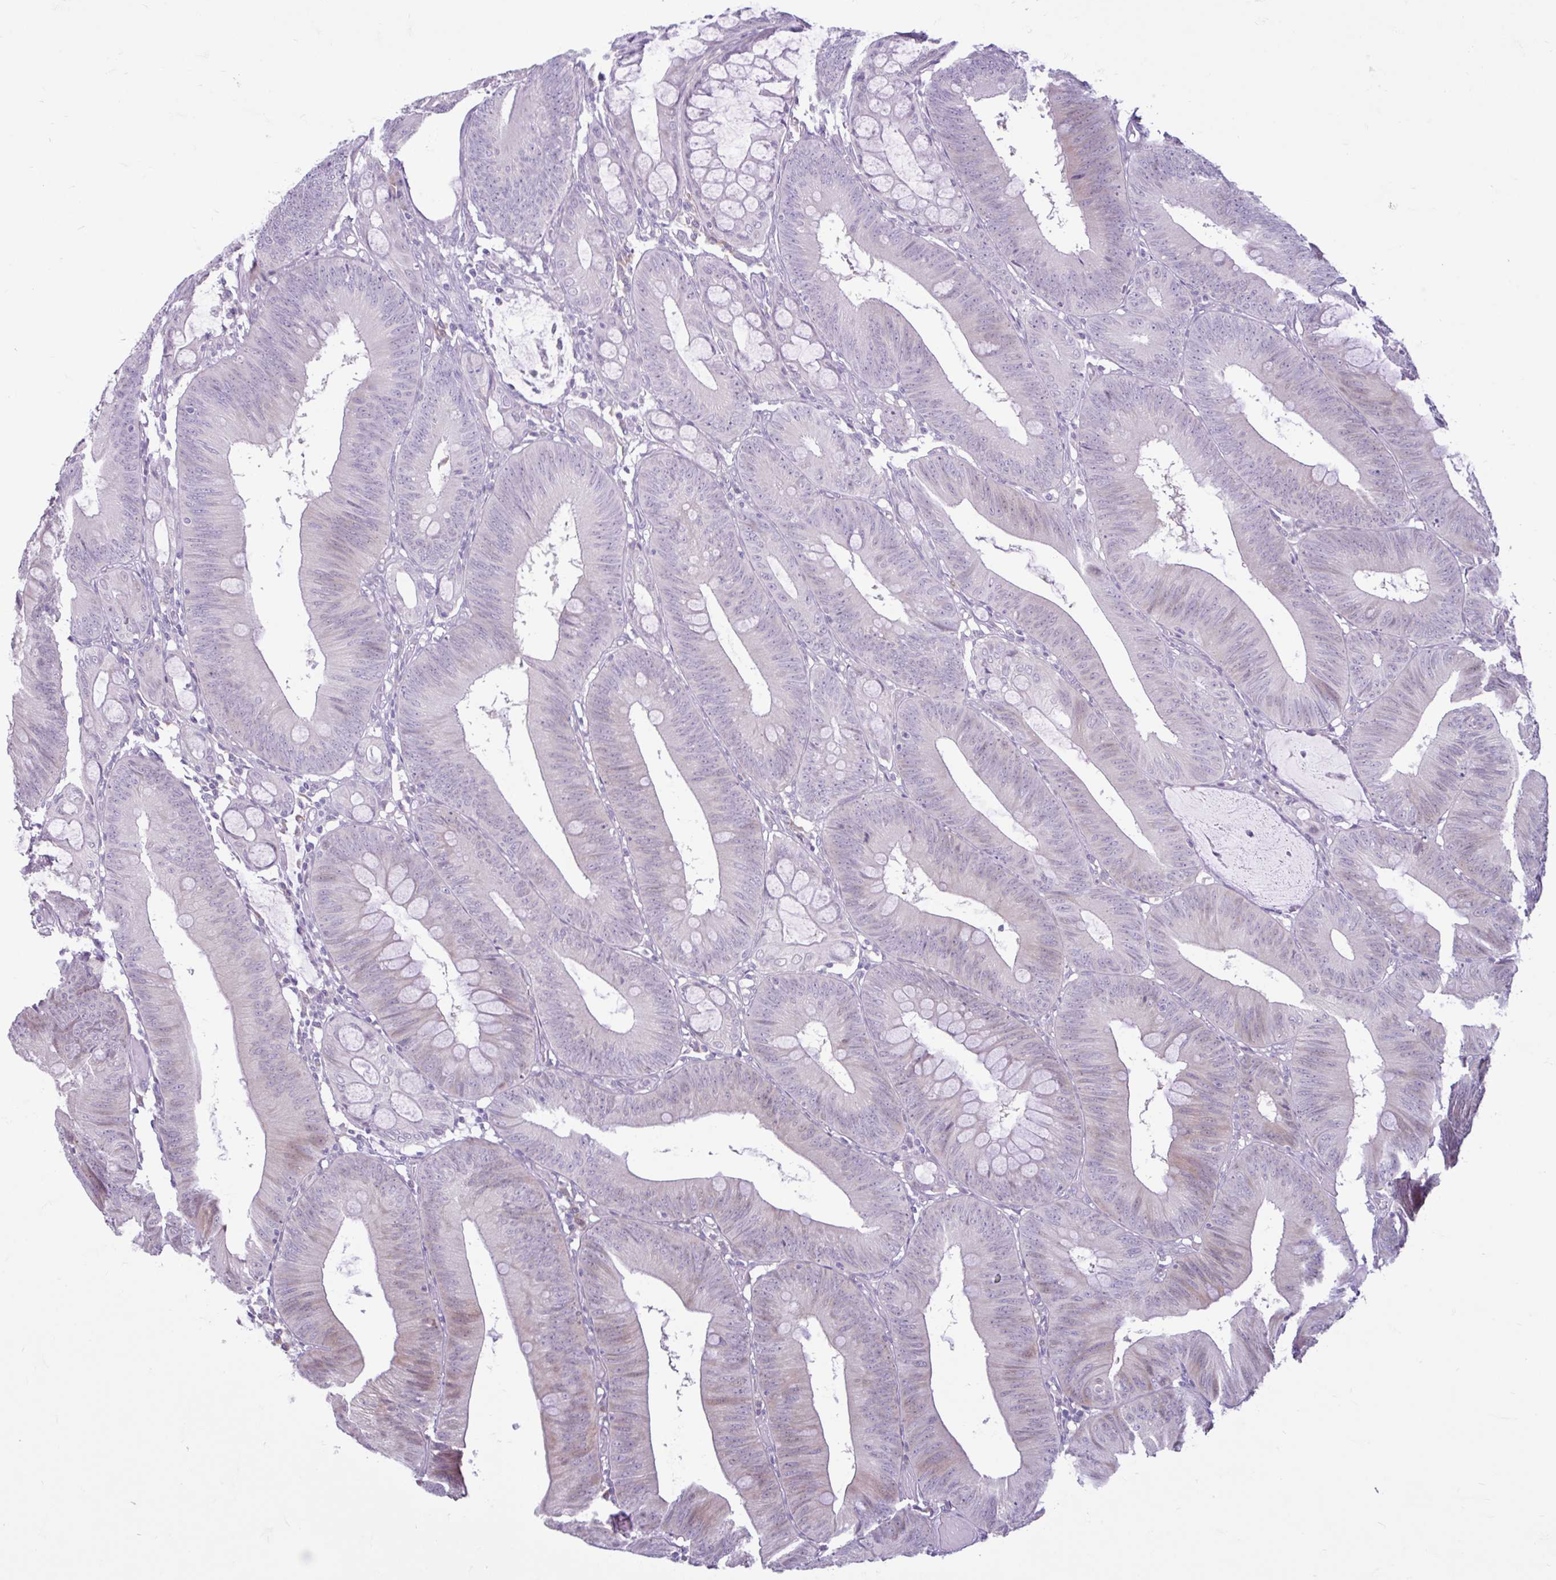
{"staining": {"intensity": "weak", "quantity": "<25%", "location": "cytoplasmic/membranous"}, "tissue": "colorectal cancer", "cell_type": "Tumor cells", "image_type": "cancer", "snomed": [{"axis": "morphology", "description": "Adenocarcinoma, NOS"}, {"axis": "topography", "description": "Colon"}], "caption": "An image of human adenocarcinoma (colorectal) is negative for staining in tumor cells. Nuclei are stained in blue.", "gene": "FAM153A", "patient": {"sex": "male", "age": 84}}